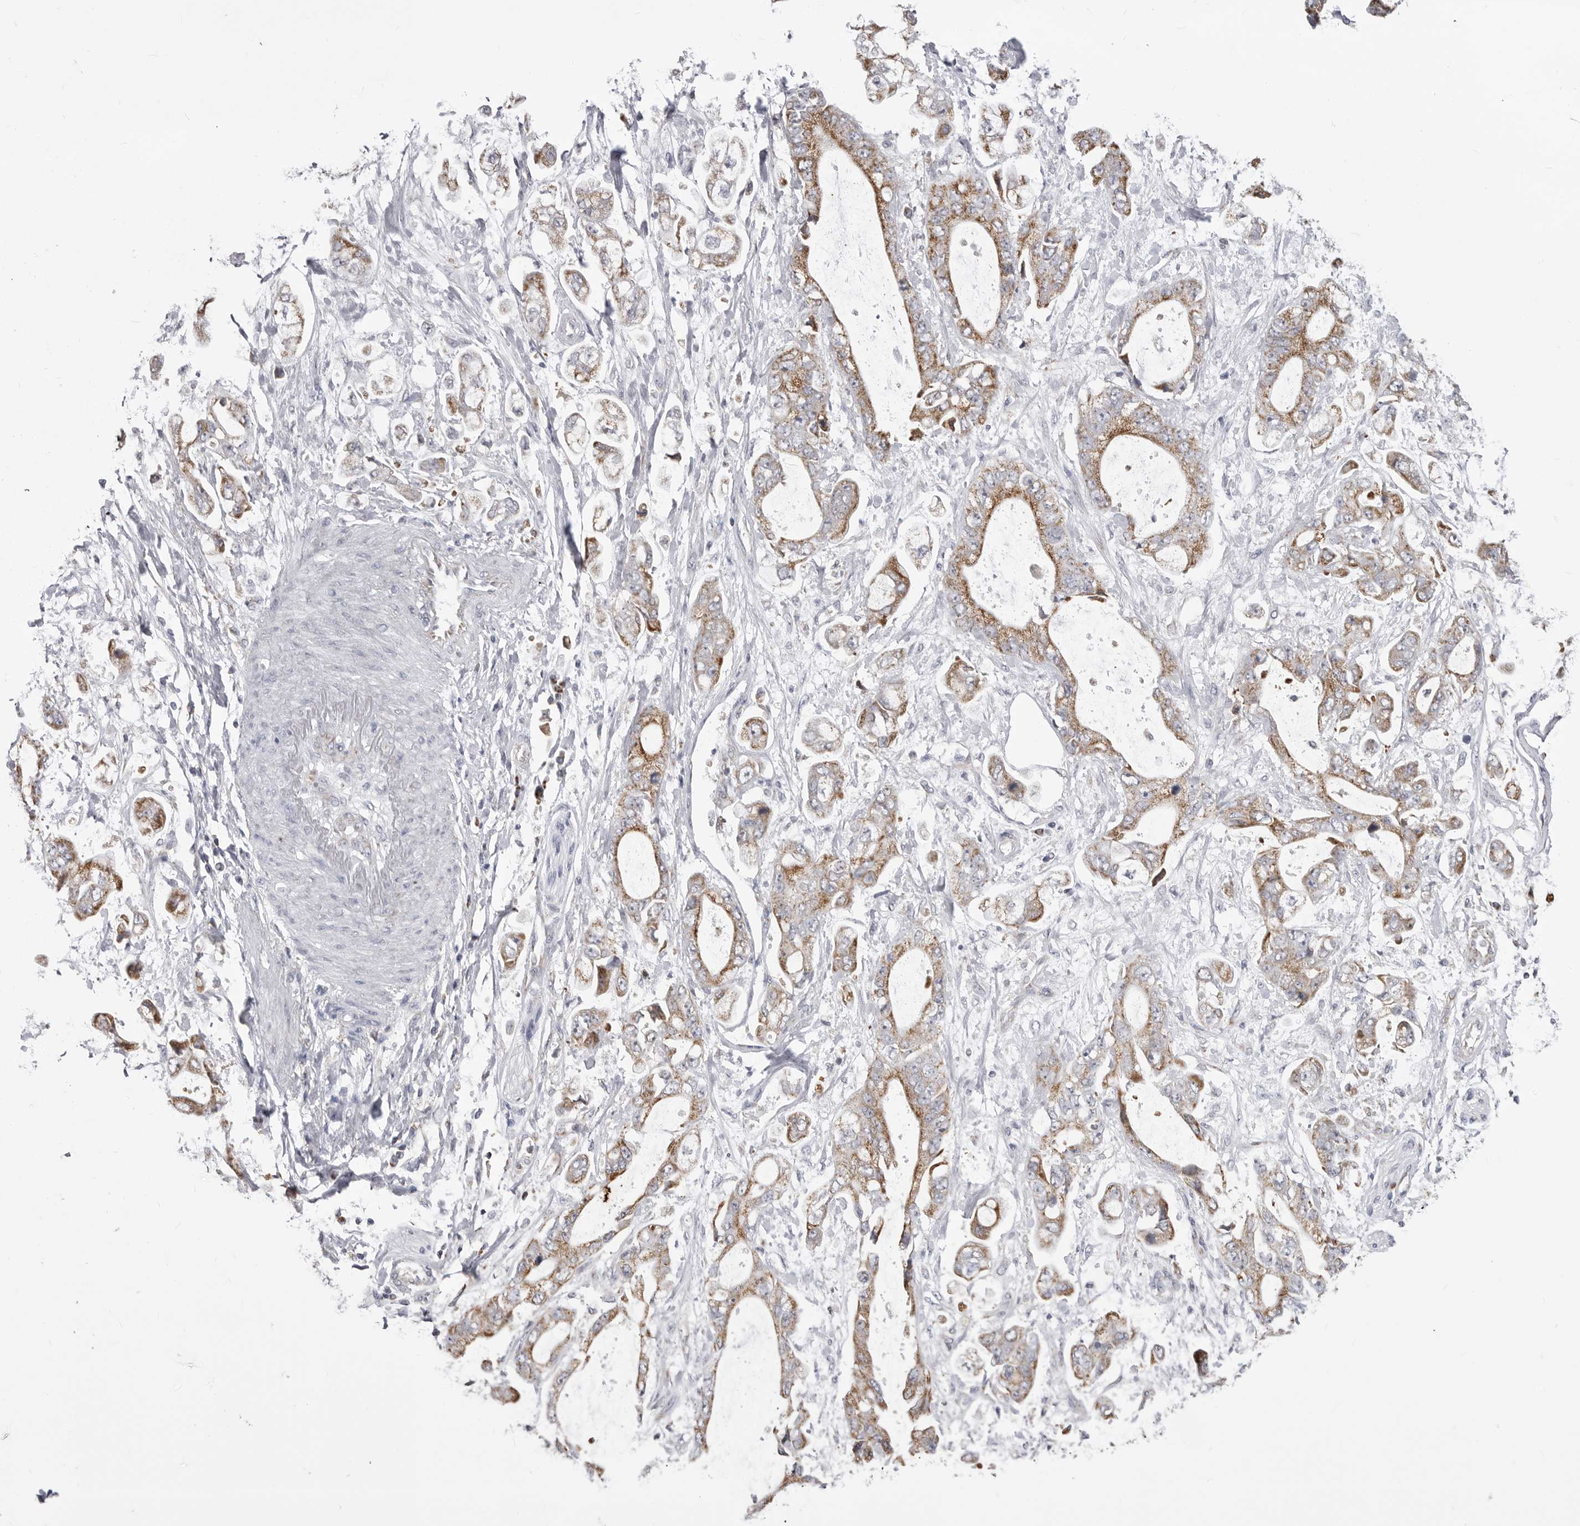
{"staining": {"intensity": "moderate", "quantity": ">75%", "location": "cytoplasmic/membranous"}, "tissue": "stomach cancer", "cell_type": "Tumor cells", "image_type": "cancer", "snomed": [{"axis": "morphology", "description": "Normal tissue, NOS"}, {"axis": "morphology", "description": "Adenocarcinoma, NOS"}, {"axis": "topography", "description": "Stomach"}], "caption": "Stomach cancer stained with a brown dye exhibits moderate cytoplasmic/membranous positive positivity in about >75% of tumor cells.", "gene": "FH", "patient": {"sex": "male", "age": 62}}